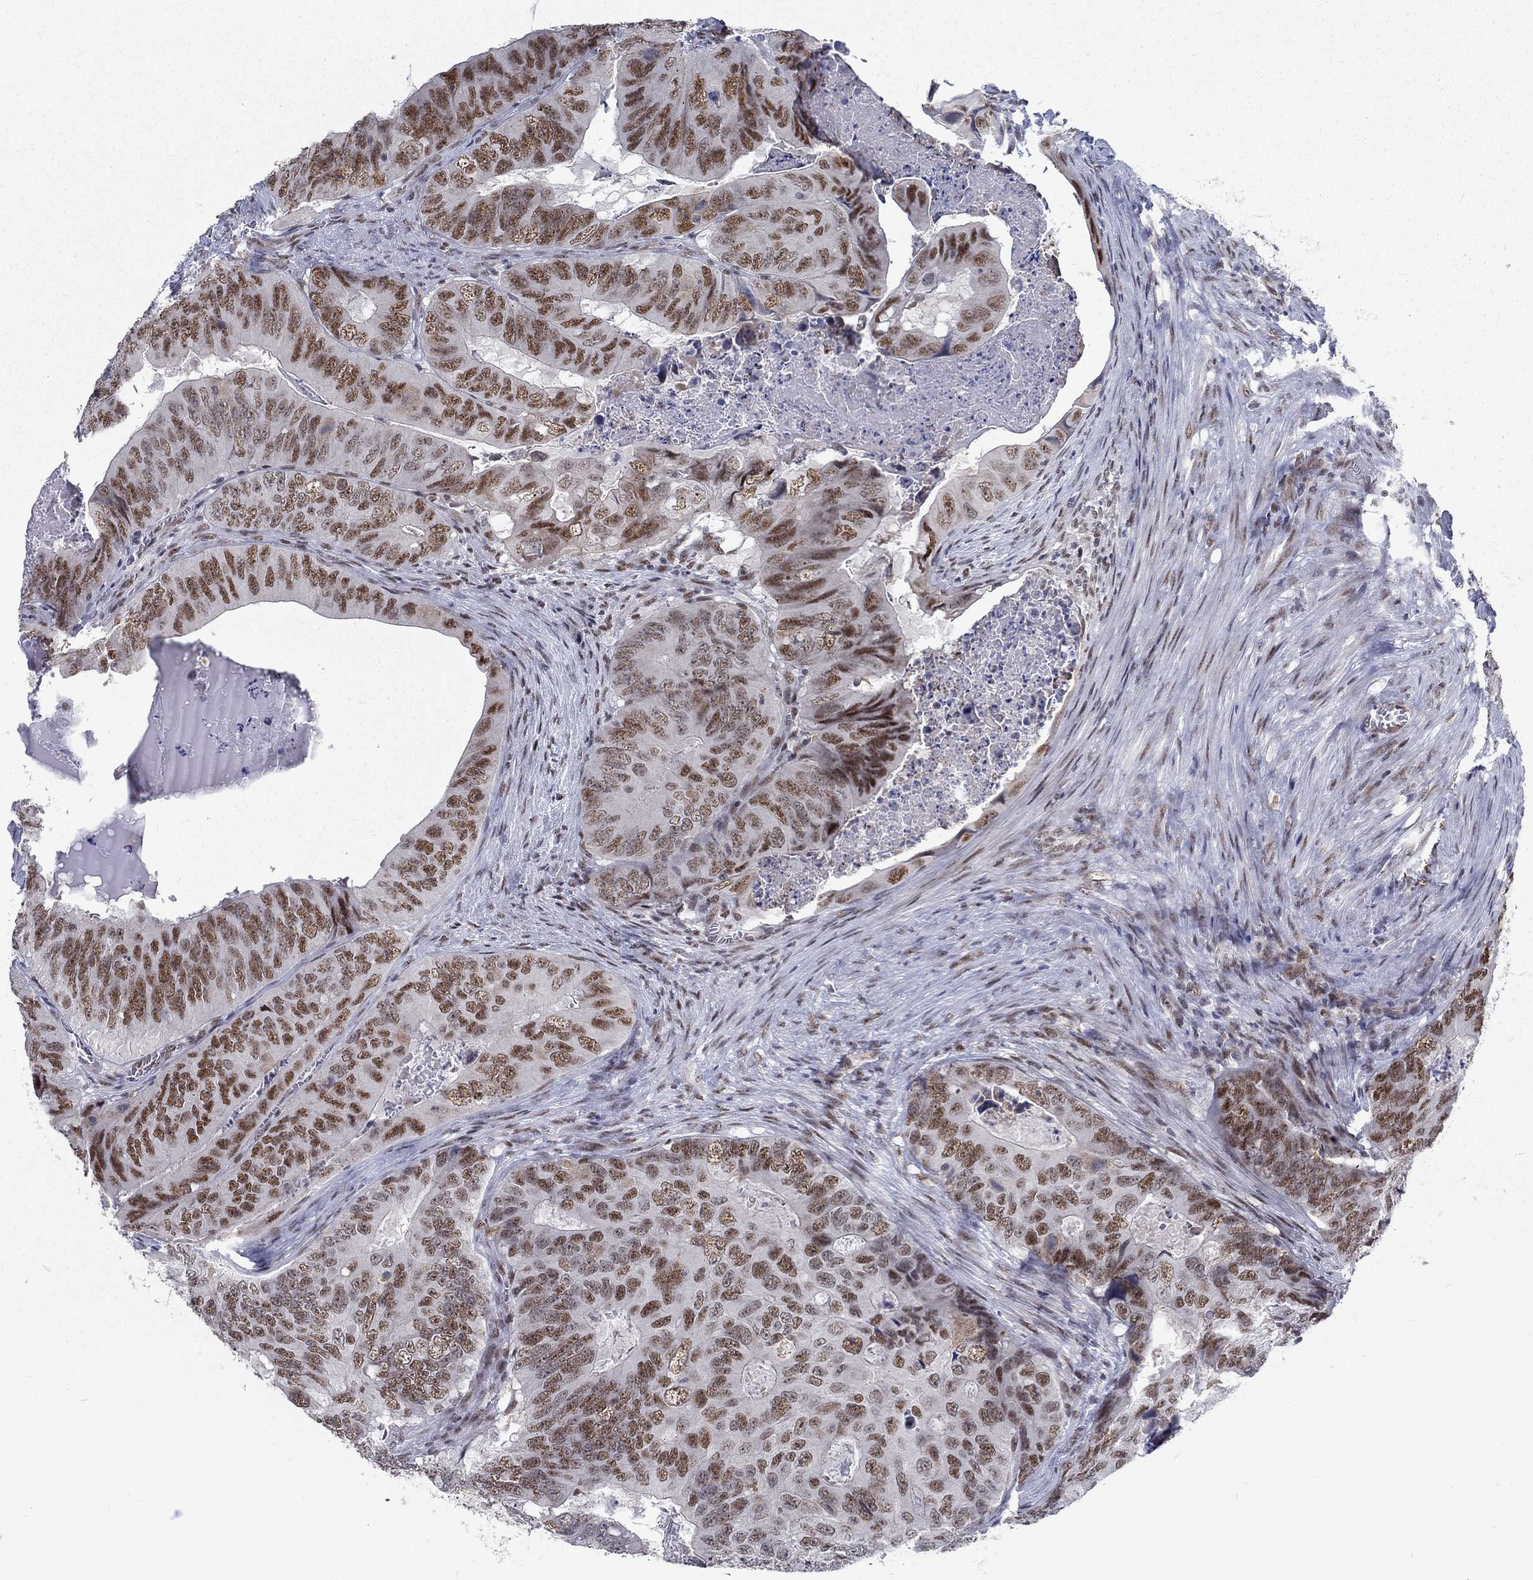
{"staining": {"intensity": "strong", "quantity": ">75%", "location": "nuclear"}, "tissue": "colorectal cancer", "cell_type": "Tumor cells", "image_type": "cancer", "snomed": [{"axis": "morphology", "description": "Adenocarcinoma, NOS"}, {"axis": "topography", "description": "Colon"}], "caption": "Approximately >75% of tumor cells in human adenocarcinoma (colorectal) exhibit strong nuclear protein expression as visualized by brown immunohistochemical staining.", "gene": "ZBED1", "patient": {"sex": "male", "age": 79}}